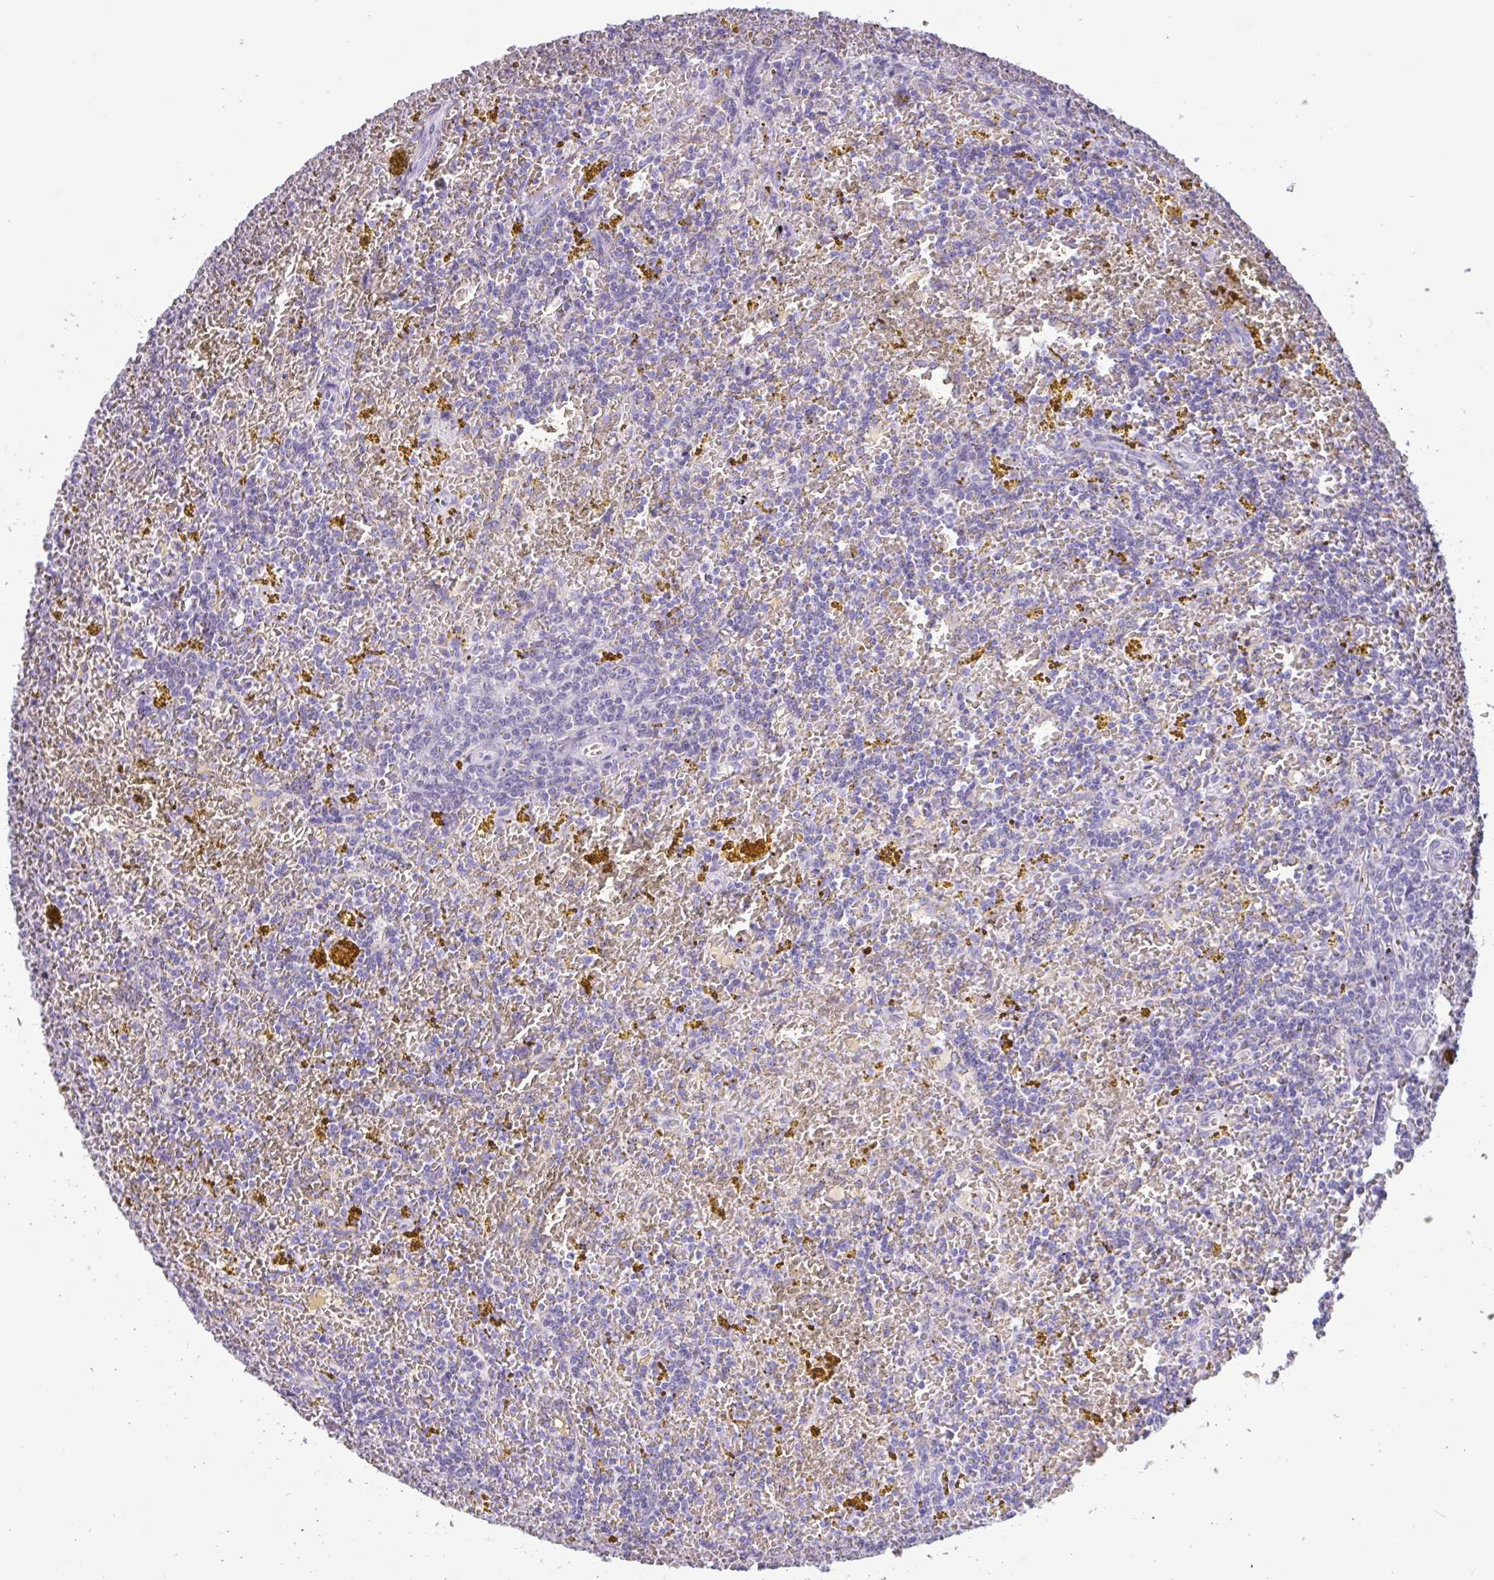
{"staining": {"intensity": "negative", "quantity": "none", "location": "none"}, "tissue": "lymphoma", "cell_type": "Tumor cells", "image_type": "cancer", "snomed": [{"axis": "morphology", "description": "Malignant lymphoma, non-Hodgkin's type, Low grade"}, {"axis": "topography", "description": "Spleen"}, {"axis": "topography", "description": "Lymph node"}], "caption": "High power microscopy image of an IHC micrograph of lymphoma, revealing no significant positivity in tumor cells.", "gene": "CTSE", "patient": {"sex": "female", "age": 66}}